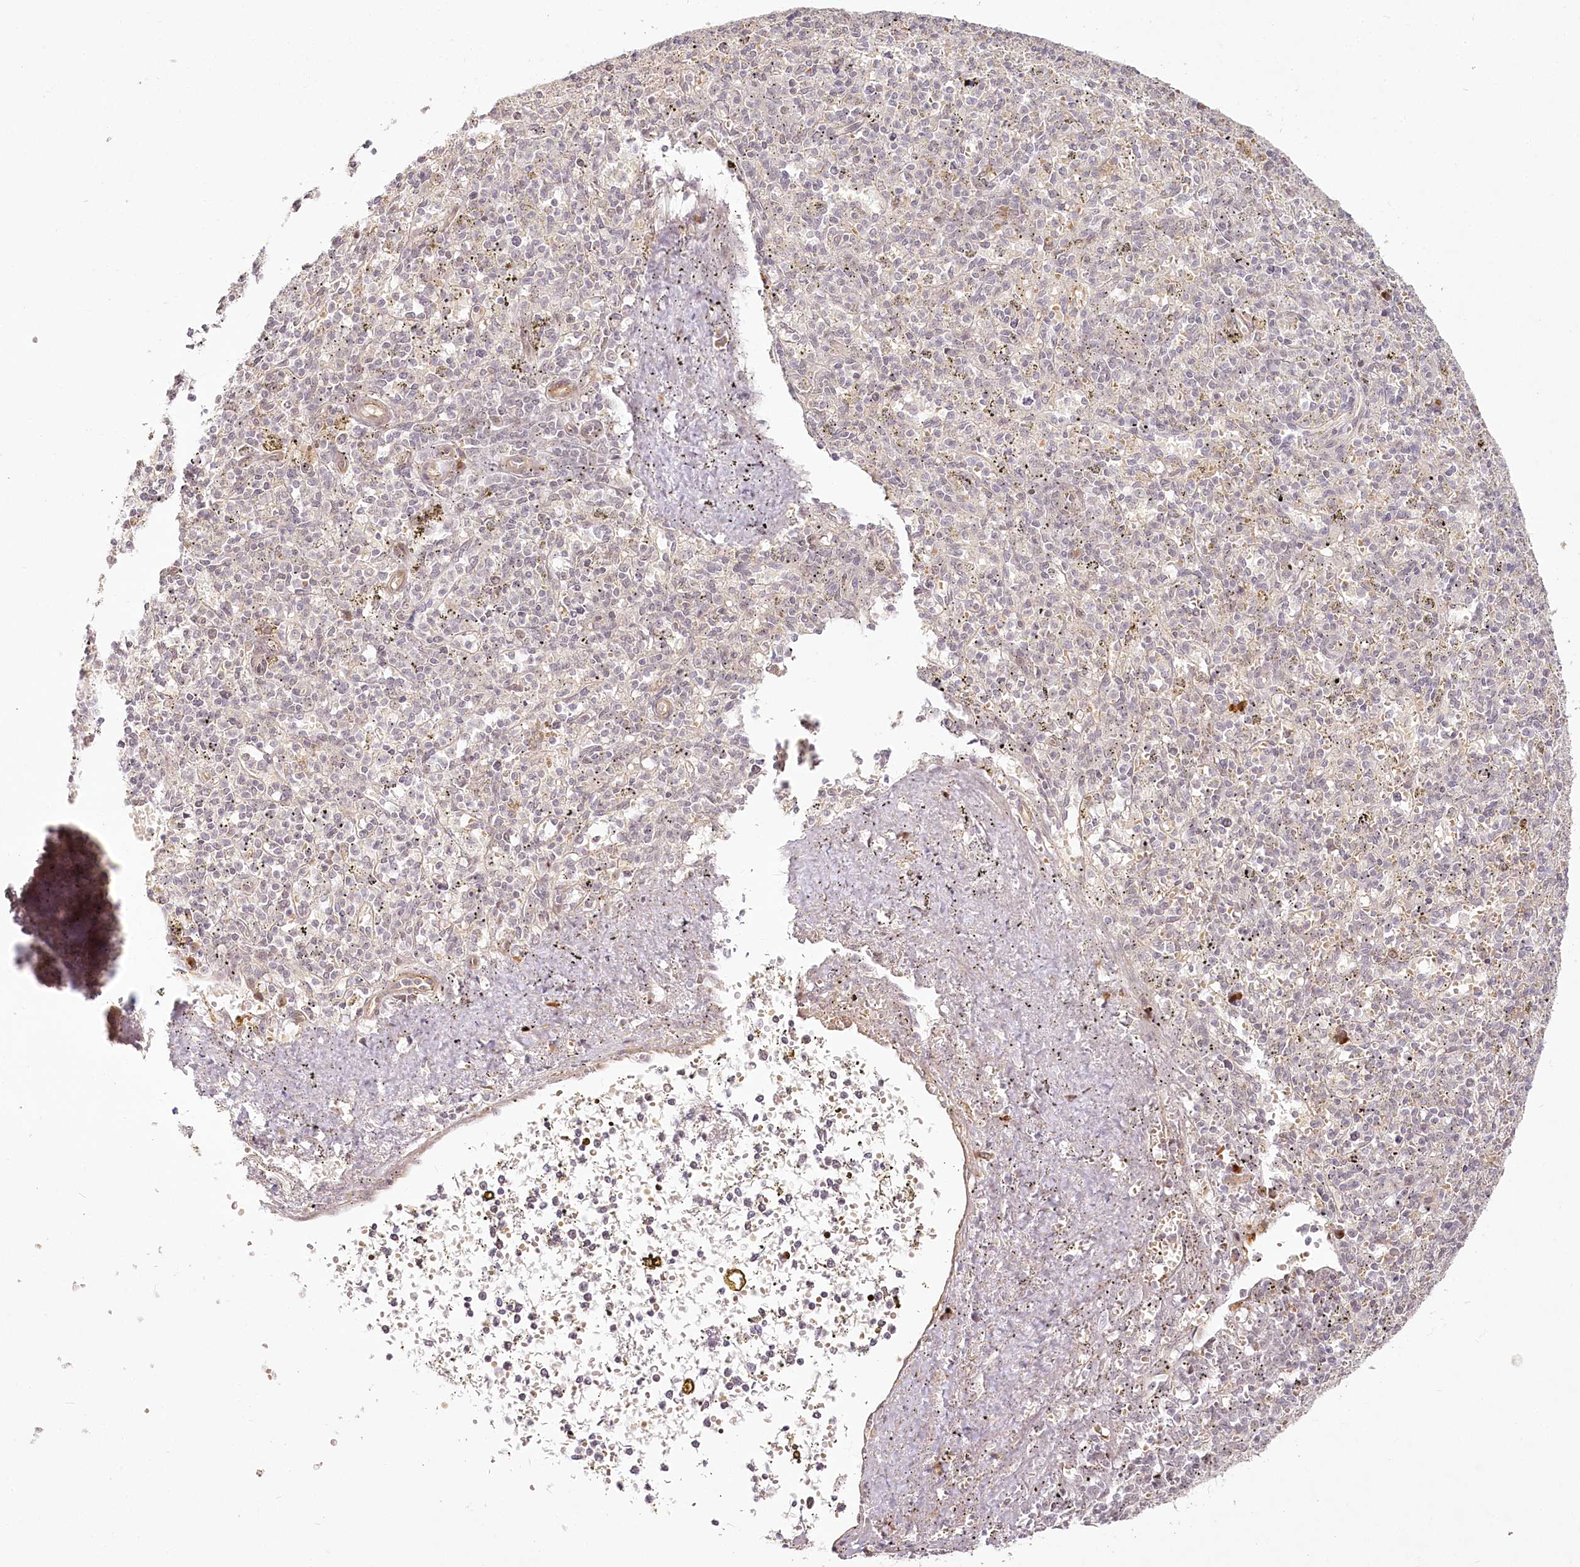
{"staining": {"intensity": "negative", "quantity": "none", "location": "none"}, "tissue": "spleen", "cell_type": "Cells in red pulp", "image_type": "normal", "snomed": [{"axis": "morphology", "description": "Normal tissue, NOS"}, {"axis": "topography", "description": "Spleen"}], "caption": "This is a histopathology image of immunohistochemistry staining of unremarkable spleen, which shows no positivity in cells in red pulp. (IHC, brightfield microscopy, high magnification).", "gene": "EXOSC7", "patient": {"sex": "male", "age": 72}}